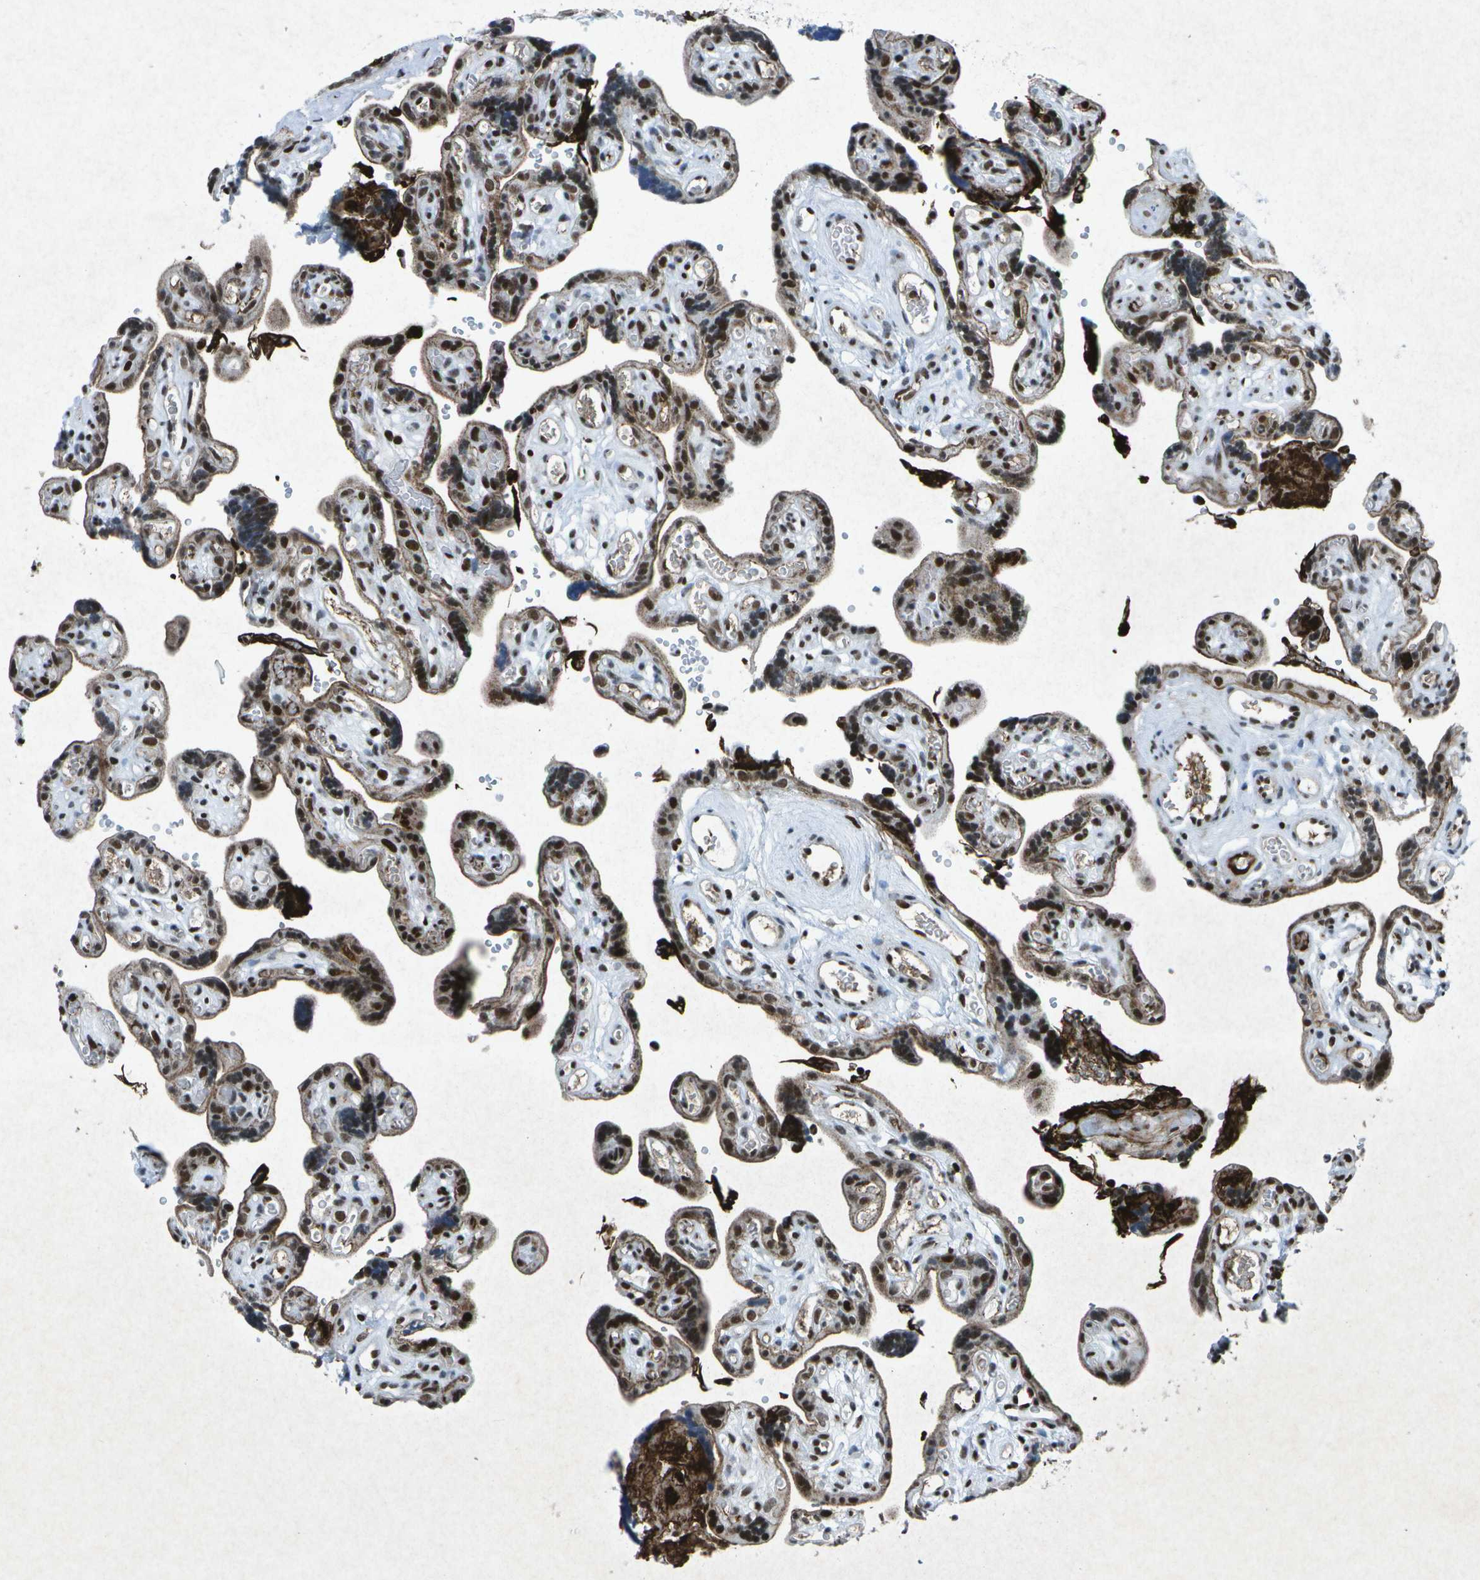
{"staining": {"intensity": "strong", "quantity": ">75%", "location": "nuclear"}, "tissue": "placenta", "cell_type": "Decidual cells", "image_type": "normal", "snomed": [{"axis": "morphology", "description": "Normal tissue, NOS"}, {"axis": "topography", "description": "Placenta"}], "caption": "Benign placenta displays strong nuclear positivity in approximately >75% of decidual cells The staining was performed using DAB (3,3'-diaminobenzidine), with brown indicating positive protein expression. Nuclei are stained blue with hematoxylin..", "gene": "MTA2", "patient": {"sex": "female", "age": 30}}